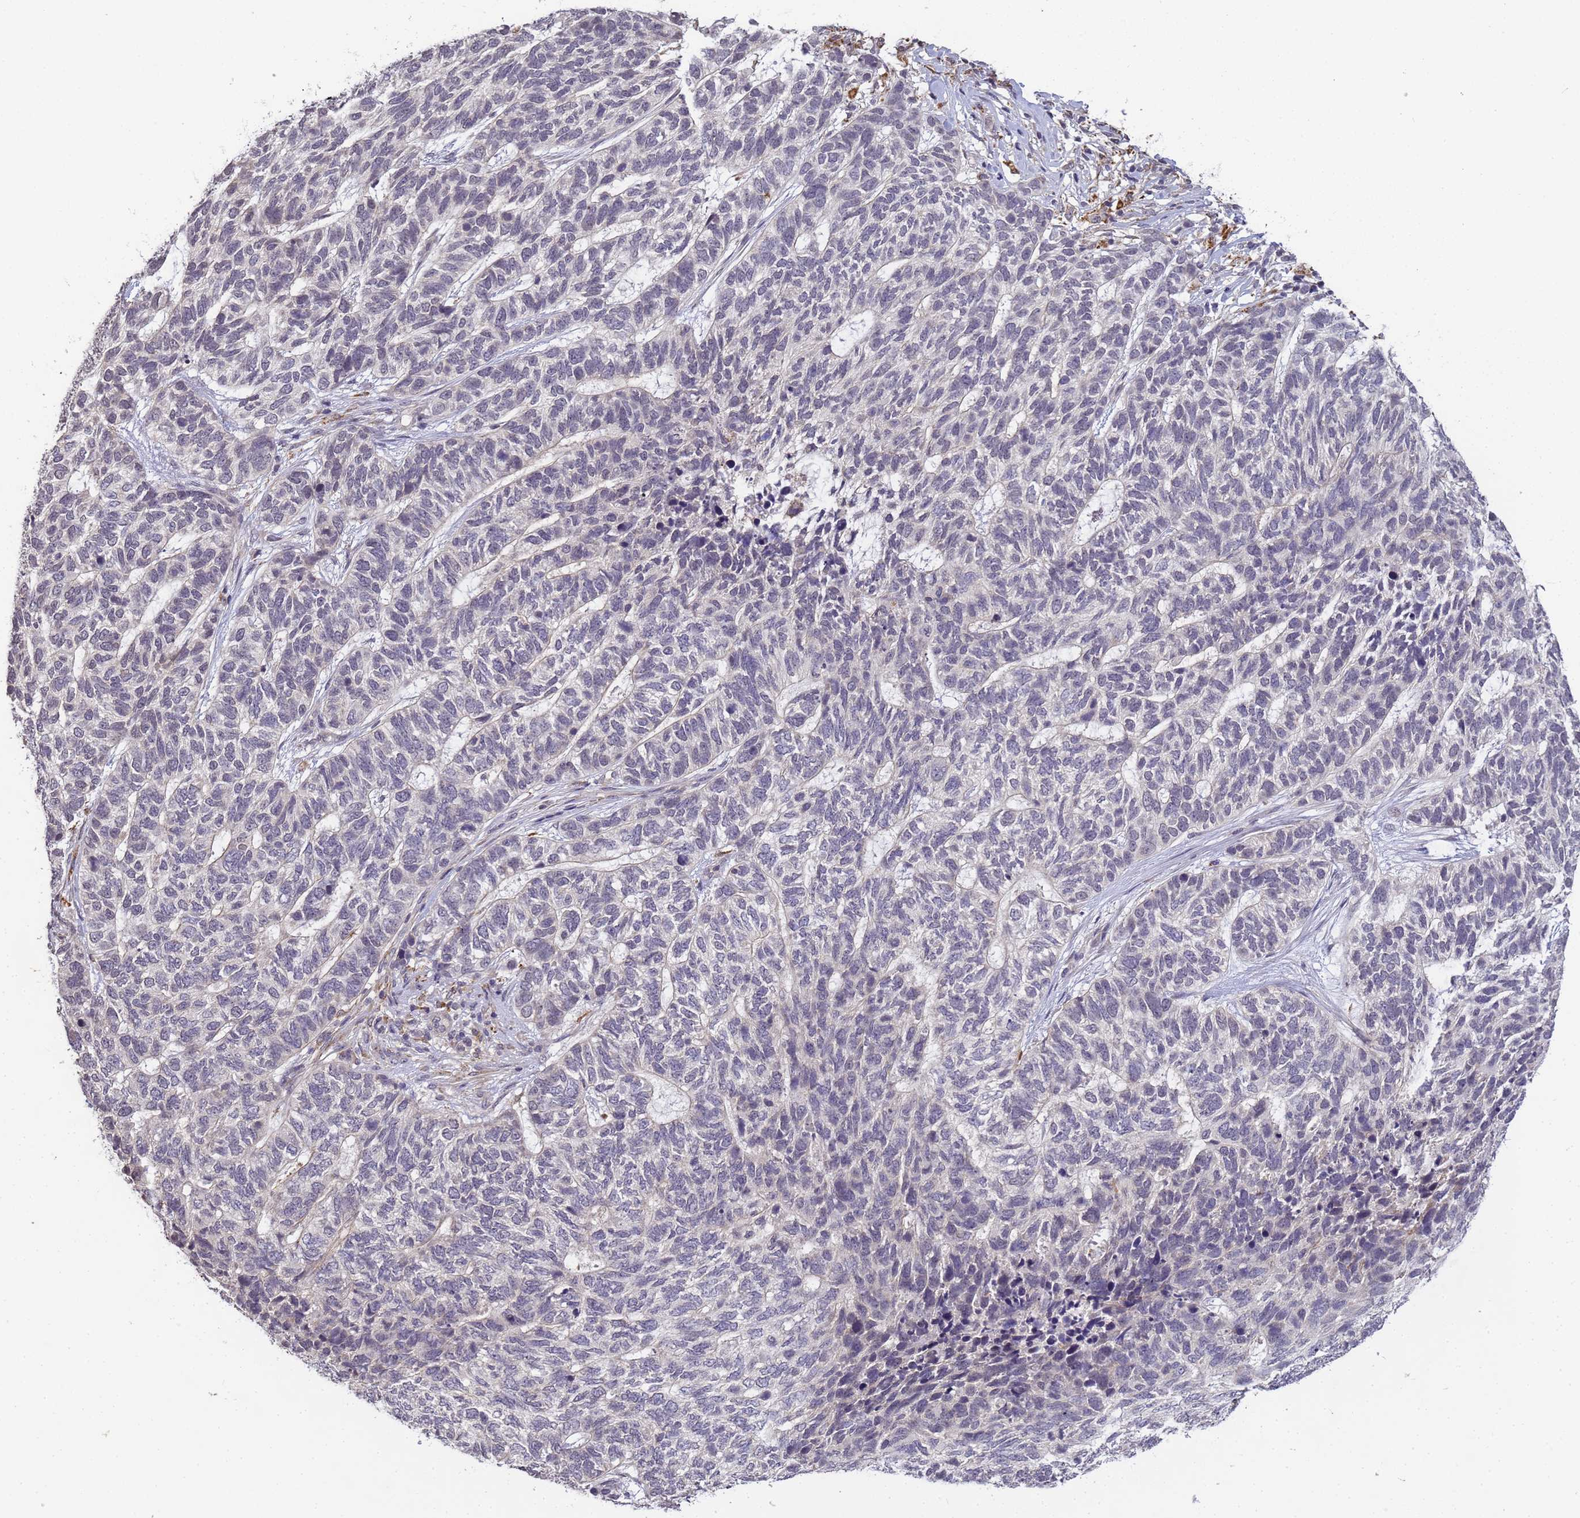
{"staining": {"intensity": "negative", "quantity": "none", "location": "none"}, "tissue": "skin cancer", "cell_type": "Tumor cells", "image_type": "cancer", "snomed": [{"axis": "morphology", "description": "Basal cell carcinoma"}, {"axis": "topography", "description": "Skin"}], "caption": "The IHC image has no significant expression in tumor cells of skin cancer (basal cell carcinoma) tissue.", "gene": "MYL7", "patient": {"sex": "female", "age": 65}}